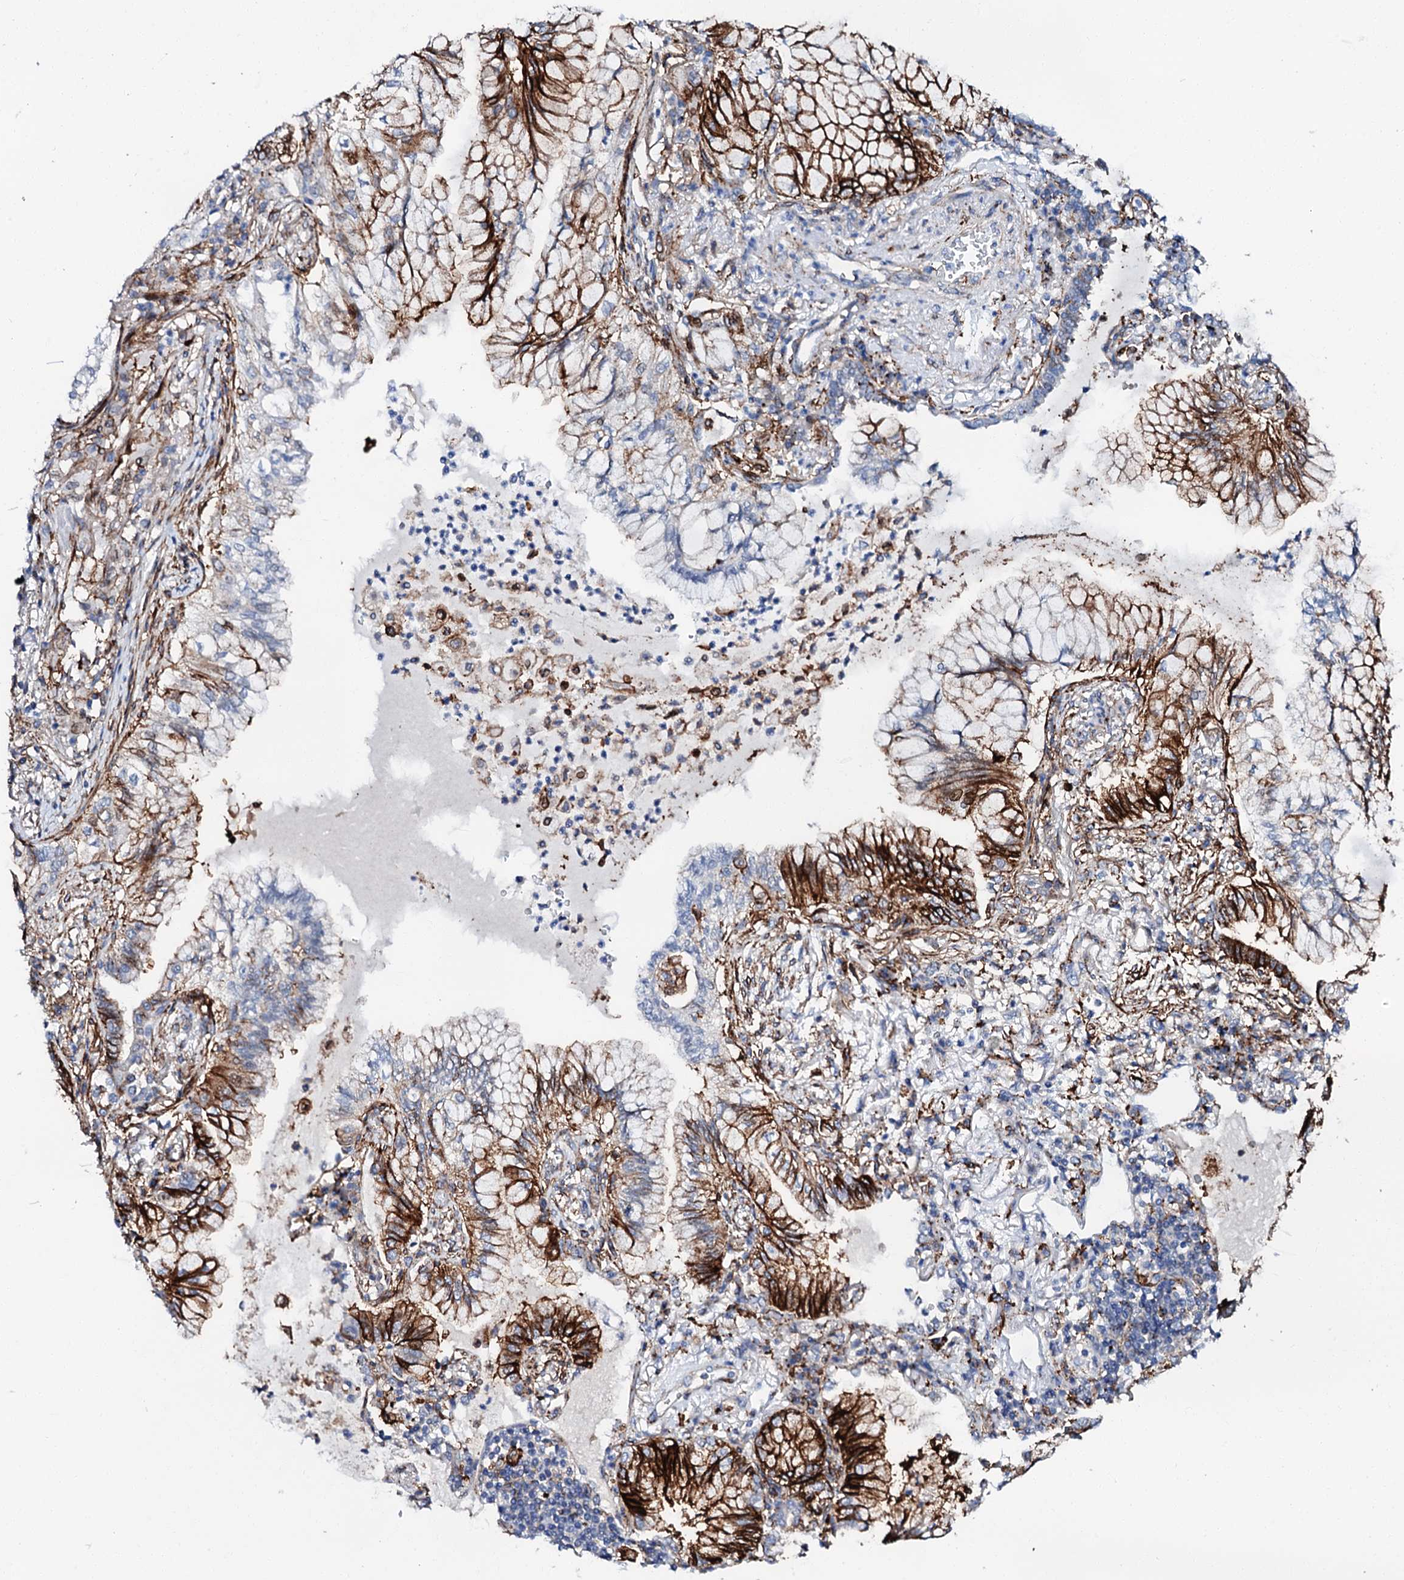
{"staining": {"intensity": "strong", "quantity": "25%-75%", "location": "cytoplasmic/membranous"}, "tissue": "lung cancer", "cell_type": "Tumor cells", "image_type": "cancer", "snomed": [{"axis": "morphology", "description": "Adenocarcinoma, NOS"}, {"axis": "topography", "description": "Lung"}], "caption": "Immunohistochemical staining of adenocarcinoma (lung) reveals high levels of strong cytoplasmic/membranous staining in about 25%-75% of tumor cells. Using DAB (3,3'-diaminobenzidine) (brown) and hematoxylin (blue) stains, captured at high magnification using brightfield microscopy.", "gene": "MED13L", "patient": {"sex": "female", "age": 70}}